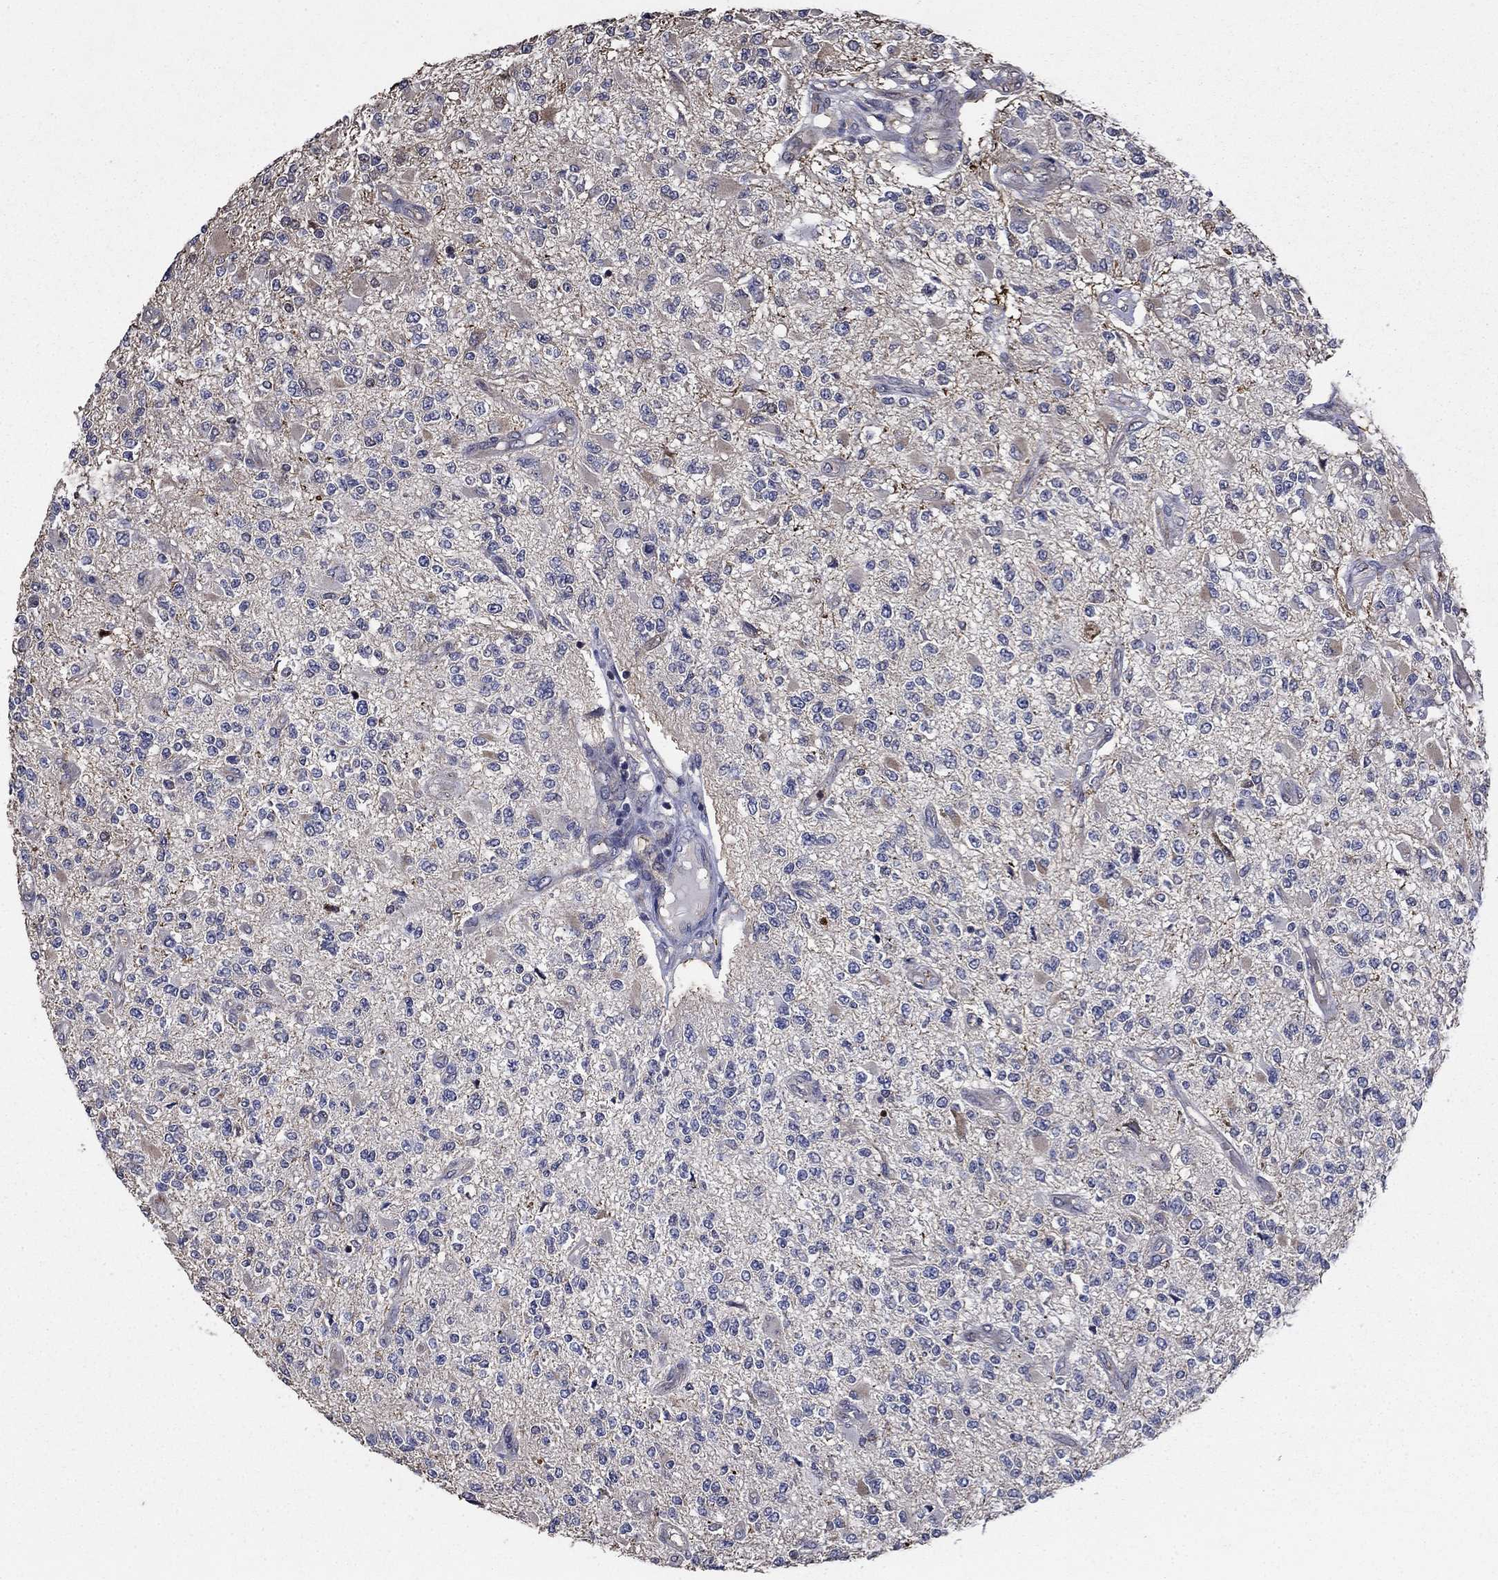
{"staining": {"intensity": "negative", "quantity": "none", "location": "none"}, "tissue": "glioma", "cell_type": "Tumor cells", "image_type": "cancer", "snomed": [{"axis": "morphology", "description": "Glioma, malignant, High grade"}, {"axis": "topography", "description": "Brain"}], "caption": "This is an immunohistochemistry photomicrograph of glioma. There is no staining in tumor cells.", "gene": "DVL1", "patient": {"sex": "female", "age": 63}}